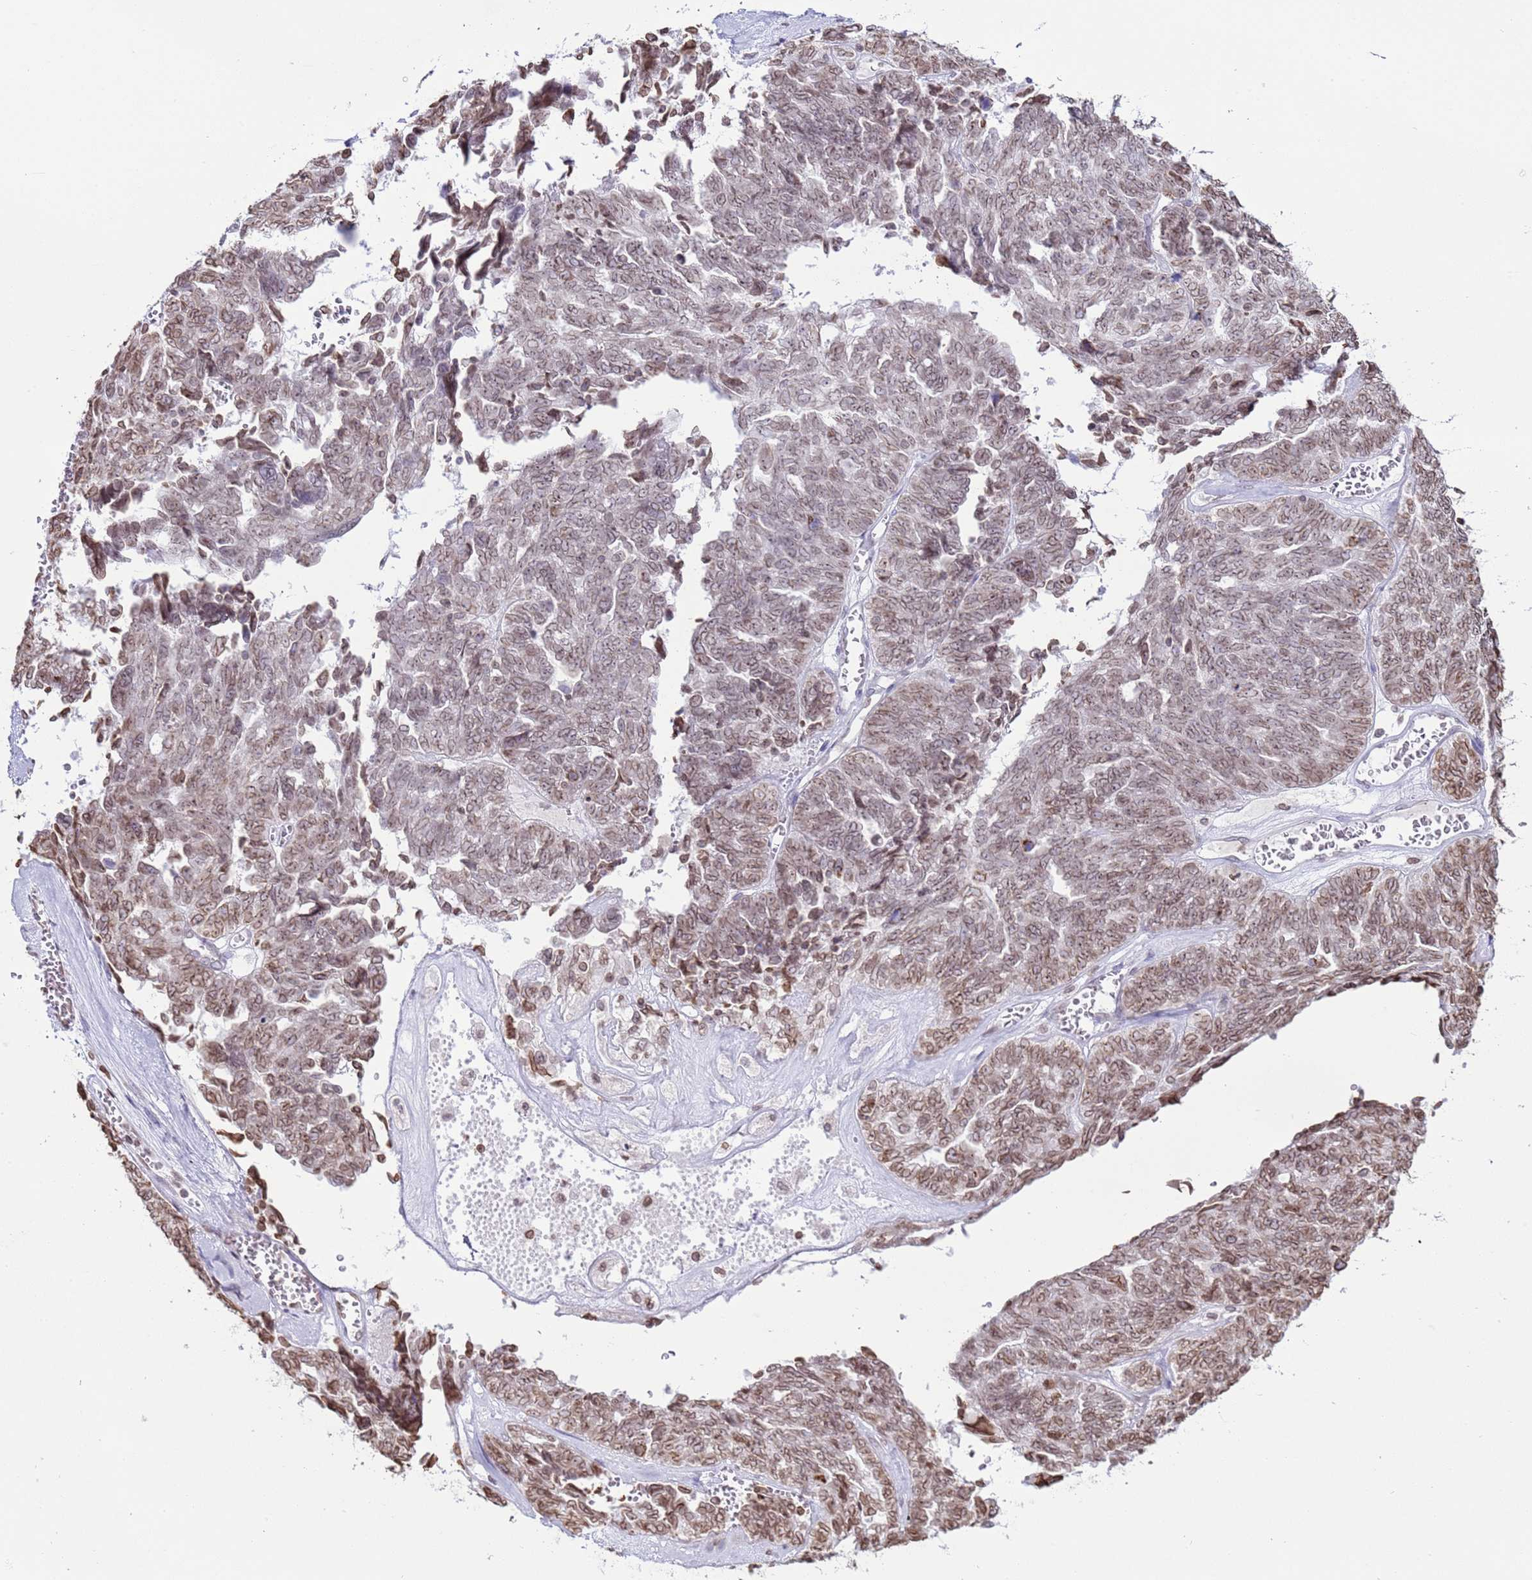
{"staining": {"intensity": "moderate", "quantity": "25%-75%", "location": "cytoplasmic/membranous,nuclear"}, "tissue": "ovarian cancer", "cell_type": "Tumor cells", "image_type": "cancer", "snomed": [{"axis": "morphology", "description": "Cystadenocarcinoma, serous, NOS"}, {"axis": "topography", "description": "Ovary"}], "caption": "Immunohistochemistry (IHC) photomicrograph of neoplastic tissue: ovarian cancer stained using immunohistochemistry (IHC) demonstrates medium levels of moderate protein expression localized specifically in the cytoplasmic/membranous and nuclear of tumor cells, appearing as a cytoplasmic/membranous and nuclear brown color.", "gene": "DHX37", "patient": {"sex": "female", "age": 79}}